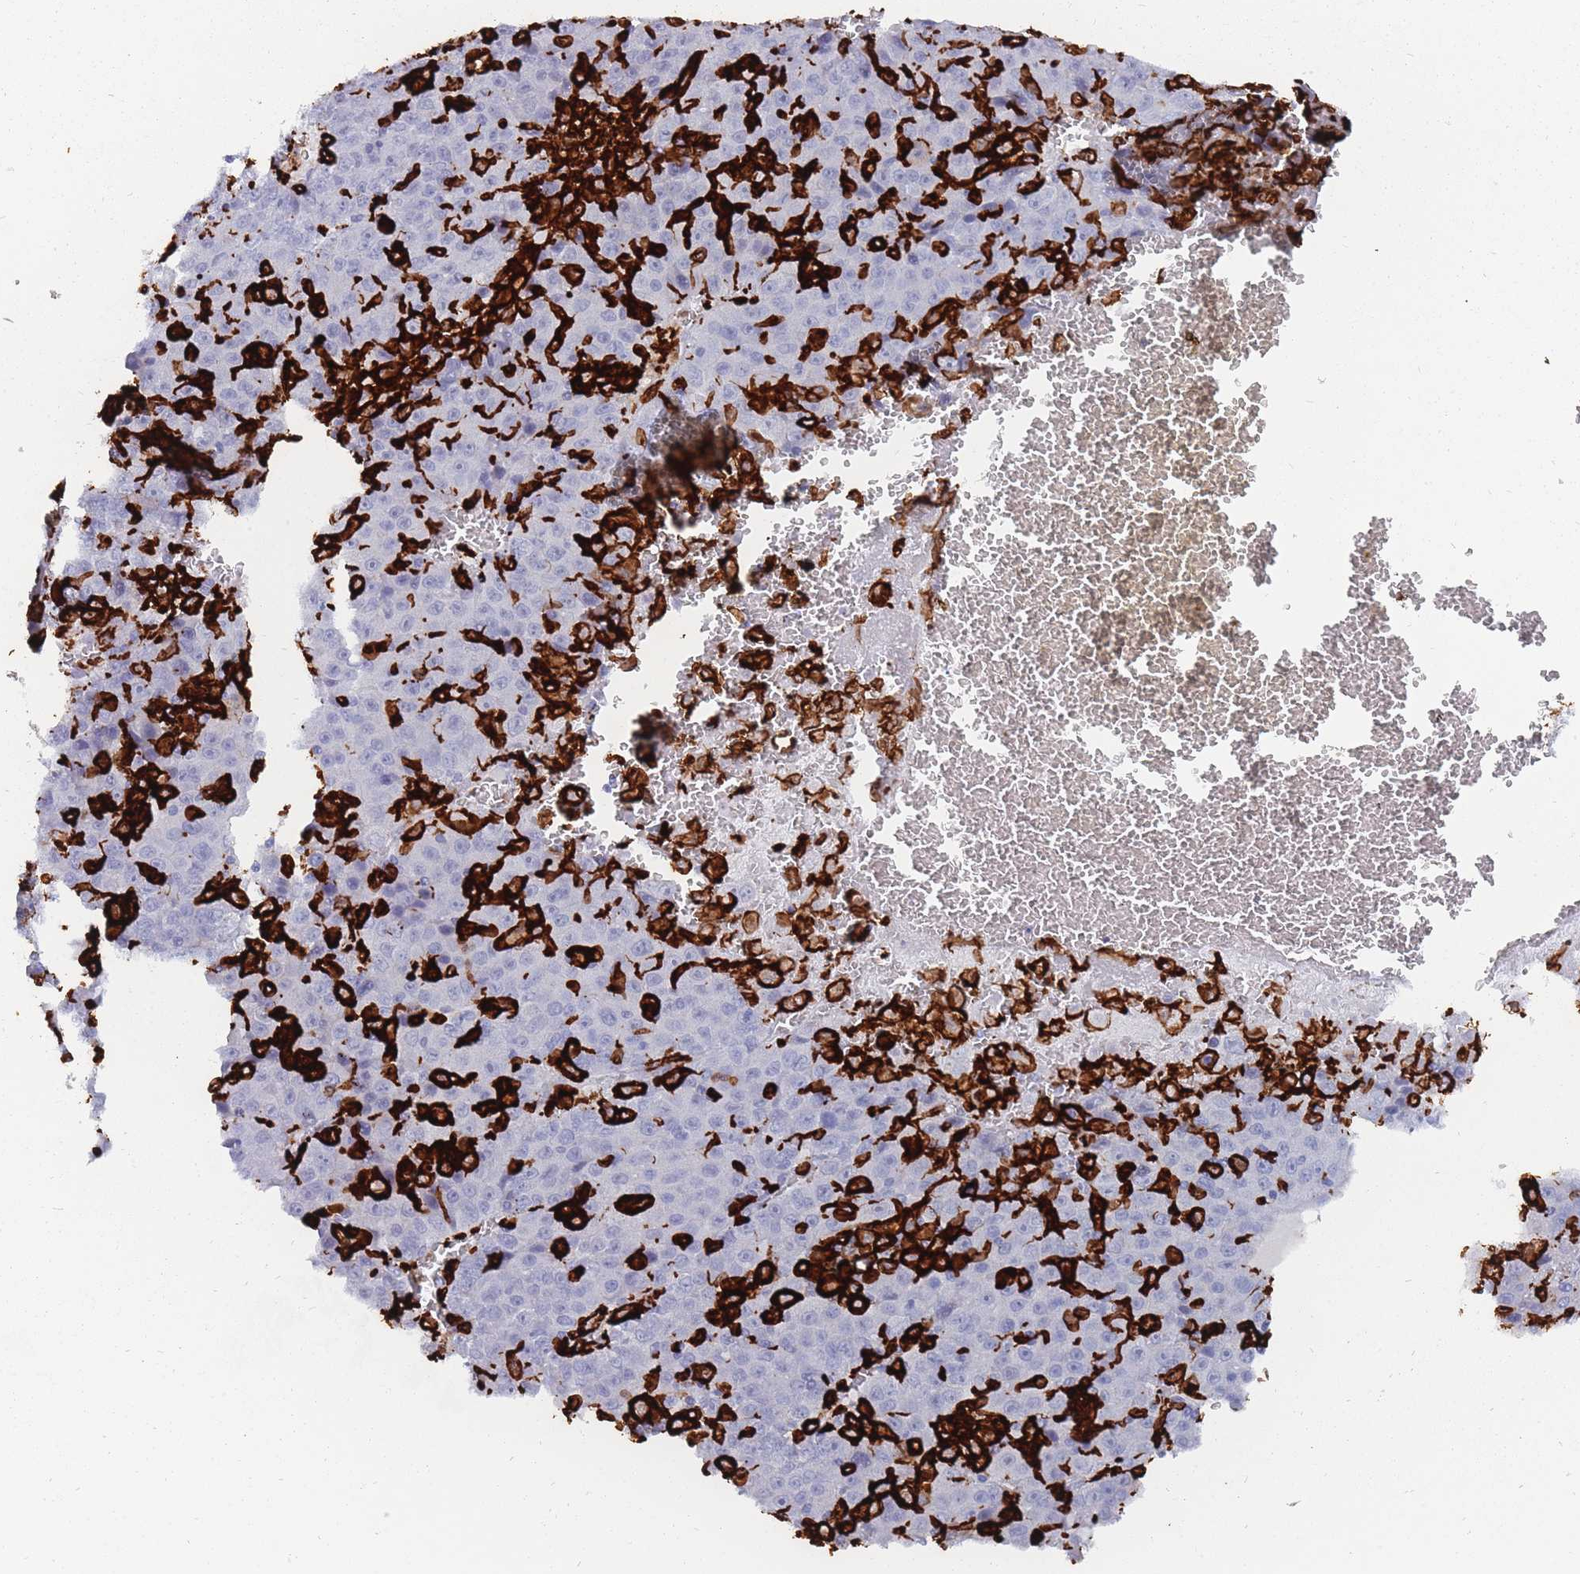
{"staining": {"intensity": "negative", "quantity": "none", "location": "none"}, "tissue": "liver cancer", "cell_type": "Tumor cells", "image_type": "cancer", "snomed": [{"axis": "morphology", "description": "Carcinoma, Hepatocellular, NOS"}, {"axis": "topography", "description": "Liver"}], "caption": "The photomicrograph demonstrates no staining of tumor cells in liver cancer (hepatocellular carcinoma).", "gene": "AIF1", "patient": {"sex": "female", "age": 53}}